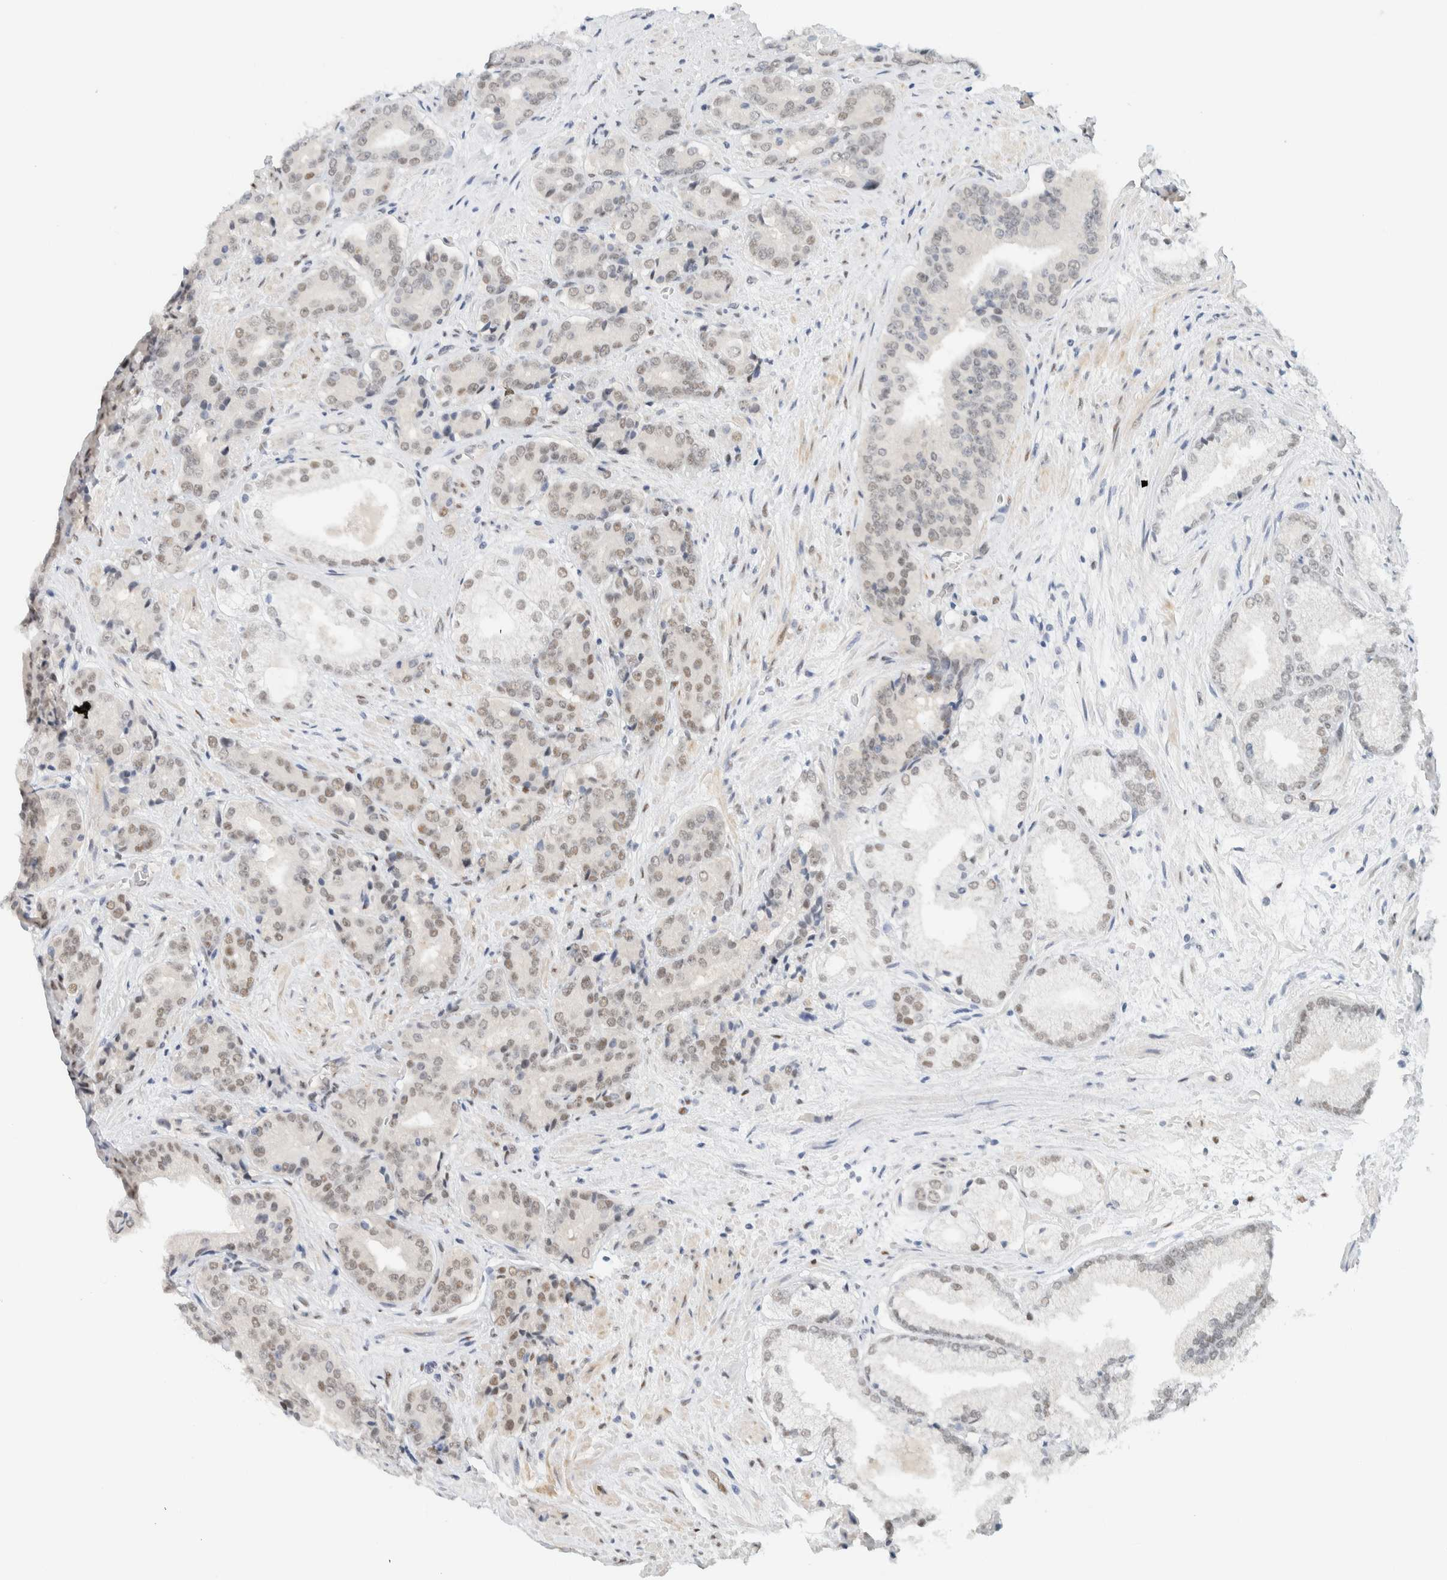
{"staining": {"intensity": "weak", "quantity": "<25%", "location": "nuclear"}, "tissue": "prostate cancer", "cell_type": "Tumor cells", "image_type": "cancer", "snomed": [{"axis": "morphology", "description": "Adenocarcinoma, High grade"}, {"axis": "topography", "description": "Prostate"}], "caption": "Prostate adenocarcinoma (high-grade) stained for a protein using immunohistochemistry (IHC) exhibits no positivity tumor cells.", "gene": "ZNF683", "patient": {"sex": "male", "age": 71}}